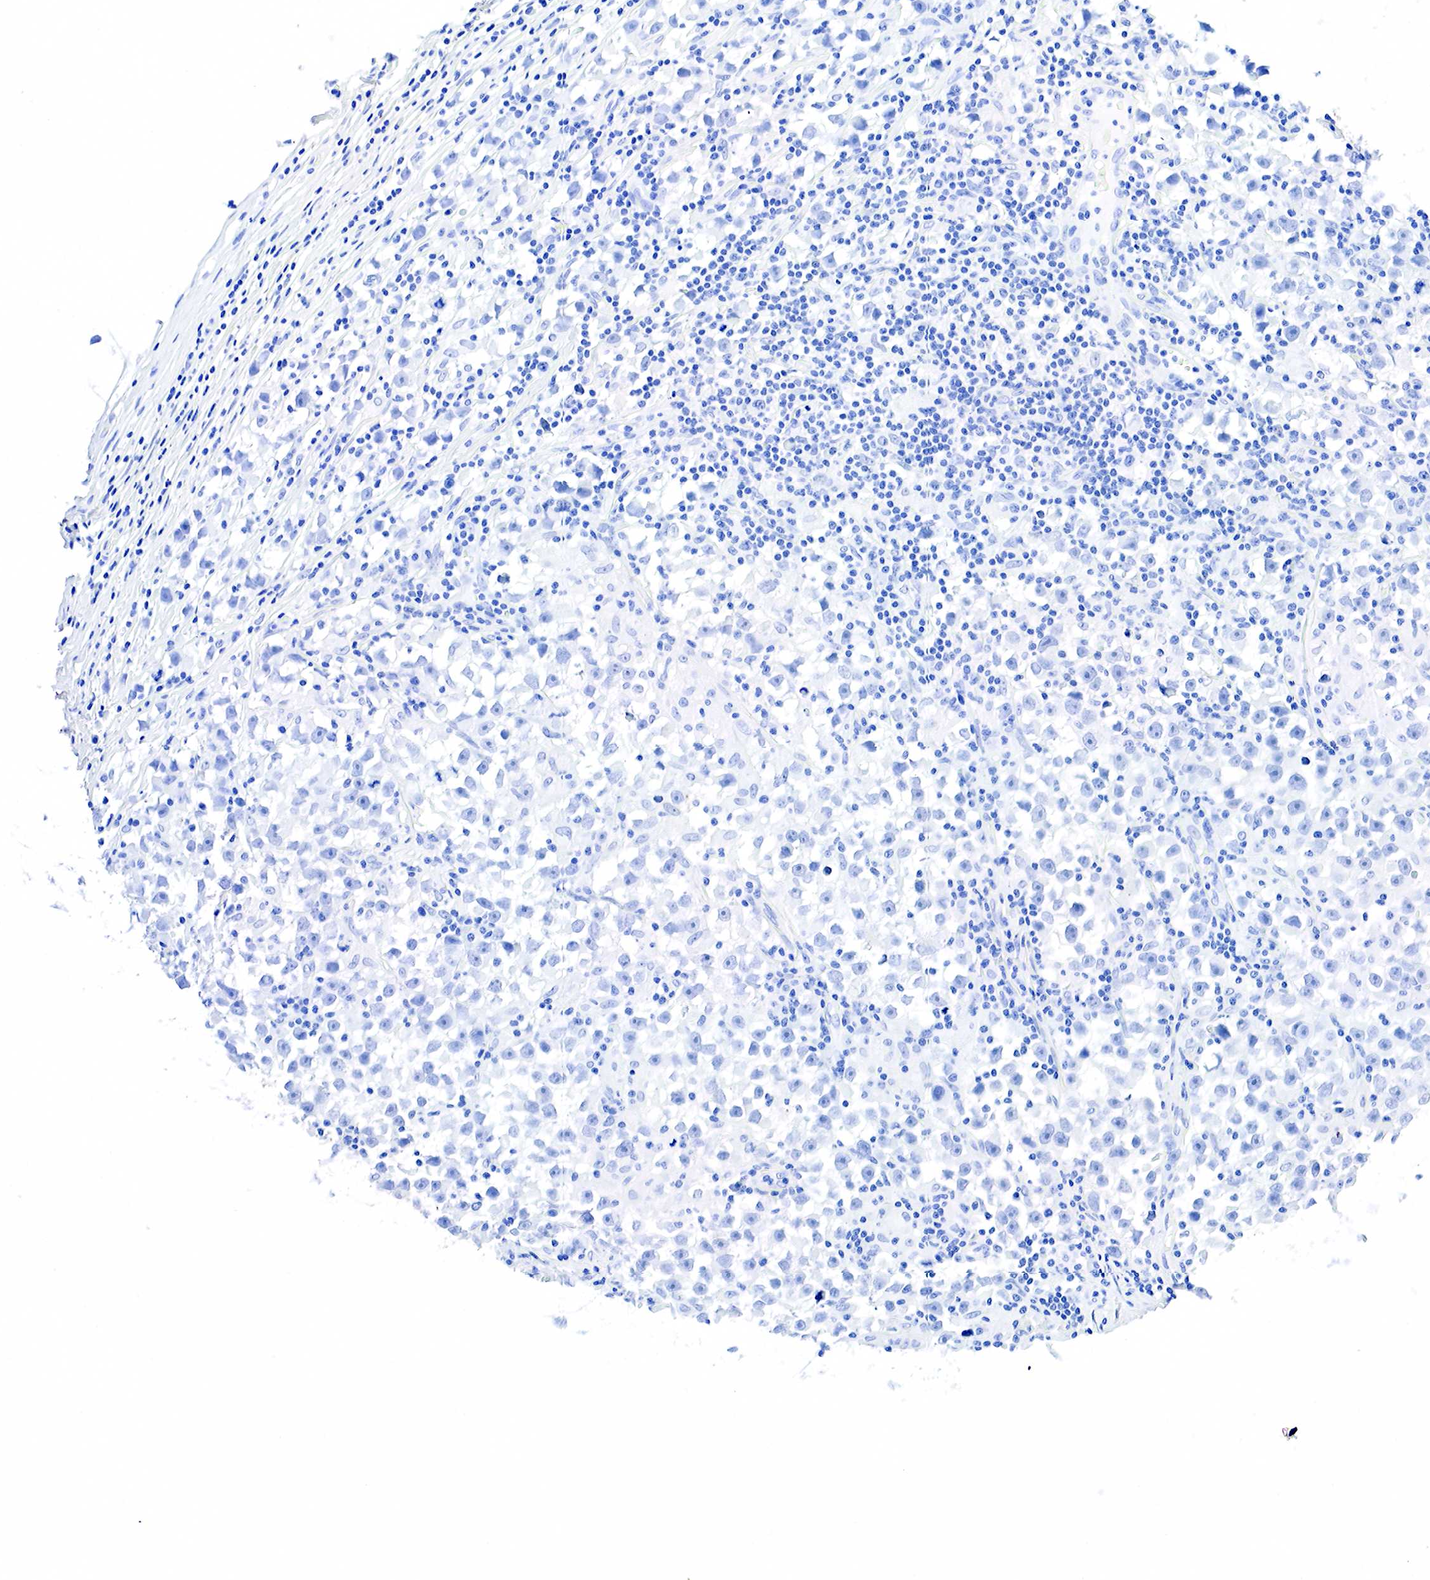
{"staining": {"intensity": "negative", "quantity": "none", "location": "none"}, "tissue": "testis cancer", "cell_type": "Tumor cells", "image_type": "cancer", "snomed": [{"axis": "morphology", "description": "Seminoma, NOS"}, {"axis": "topography", "description": "Testis"}], "caption": "This is an immunohistochemistry (IHC) micrograph of testis cancer. There is no expression in tumor cells.", "gene": "KRT7", "patient": {"sex": "male", "age": 33}}